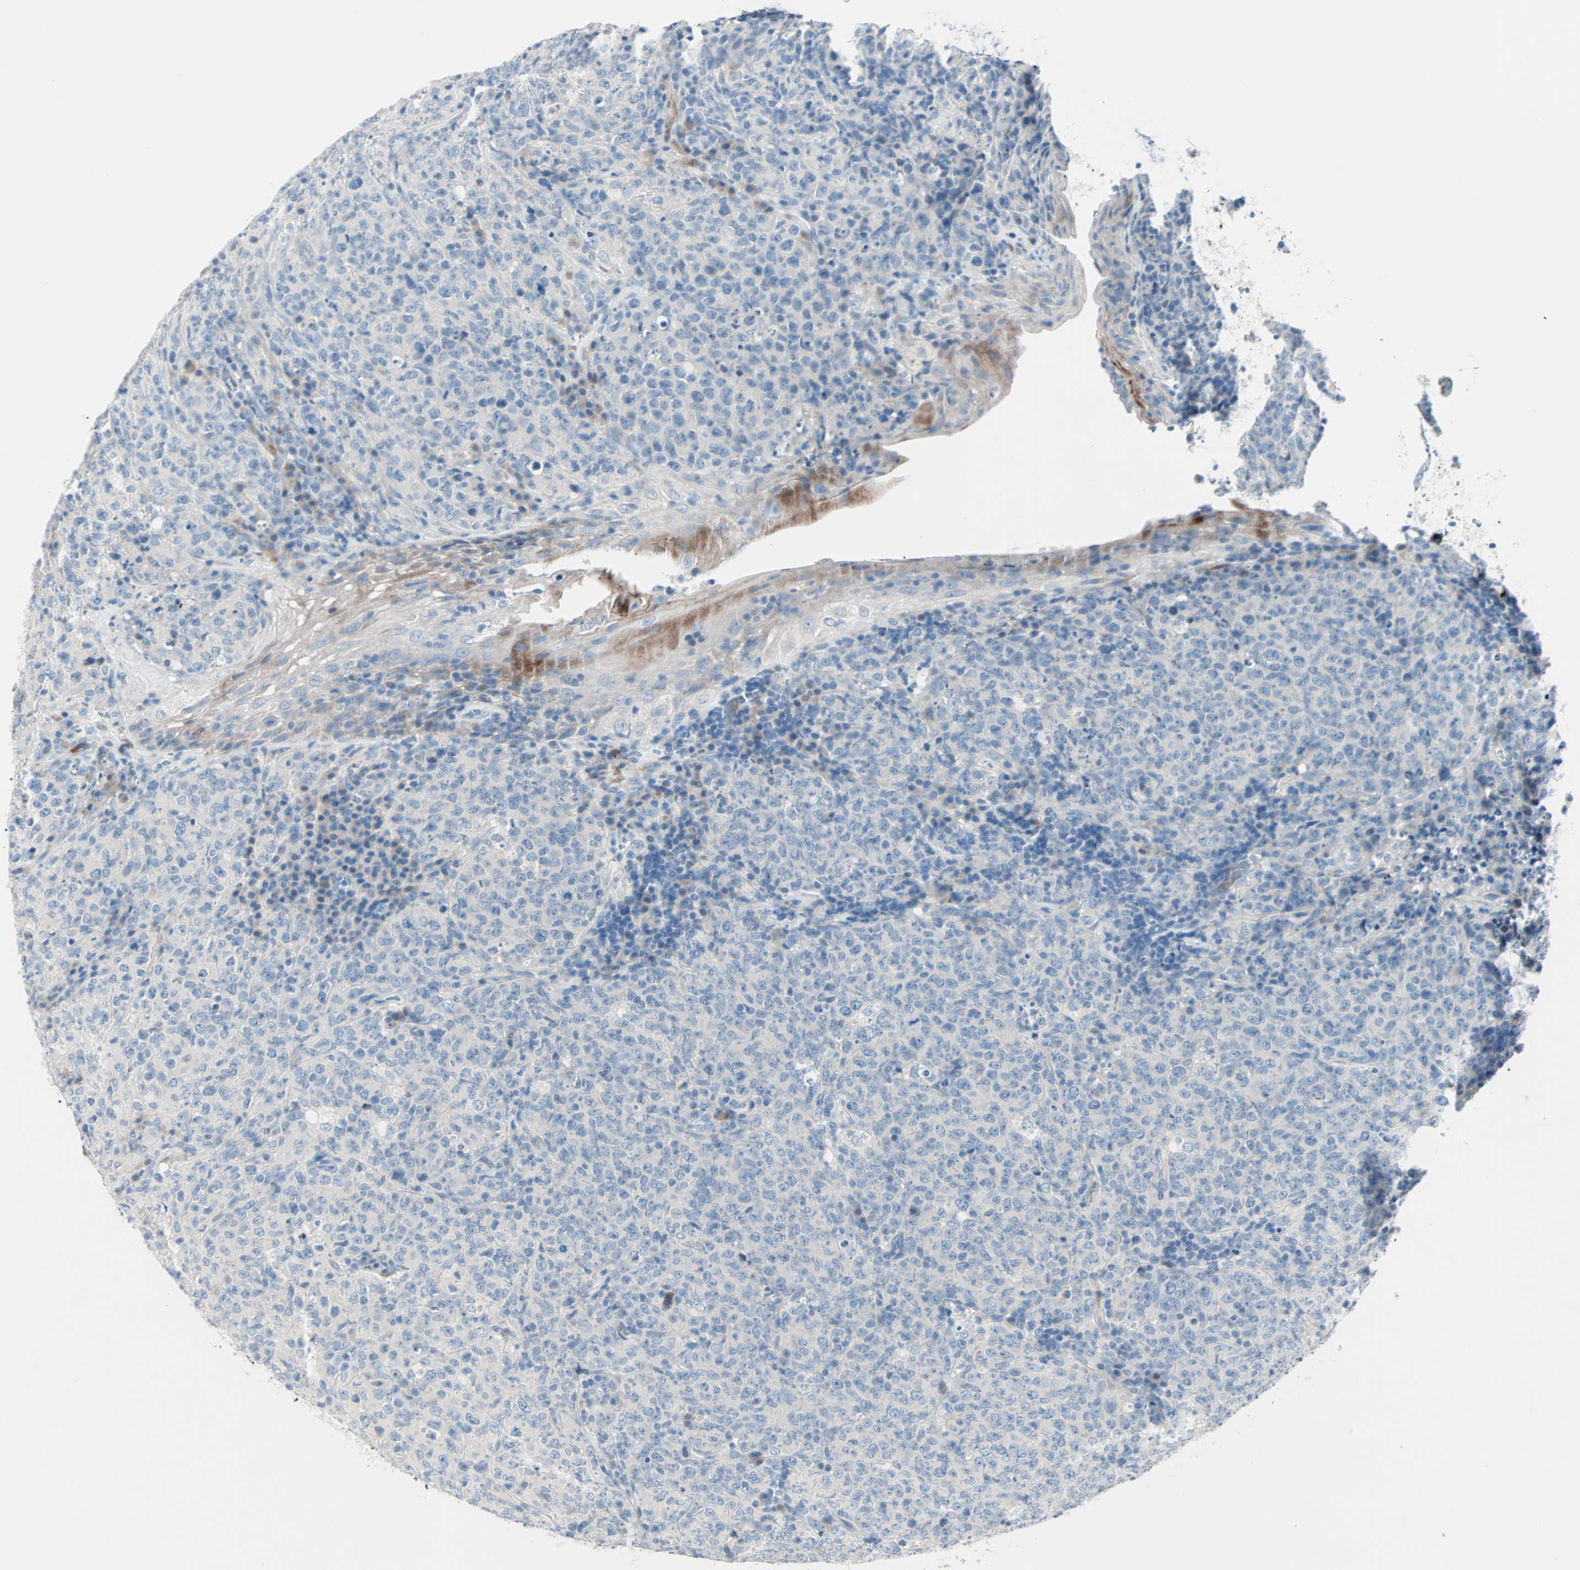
{"staining": {"intensity": "negative", "quantity": "none", "location": "none"}, "tissue": "lymphoma", "cell_type": "Tumor cells", "image_type": "cancer", "snomed": [{"axis": "morphology", "description": "Malignant lymphoma, non-Hodgkin's type, High grade"}, {"axis": "topography", "description": "Tonsil"}], "caption": "IHC image of human lymphoma stained for a protein (brown), which shows no expression in tumor cells.", "gene": "NEFH", "patient": {"sex": "female", "age": 36}}